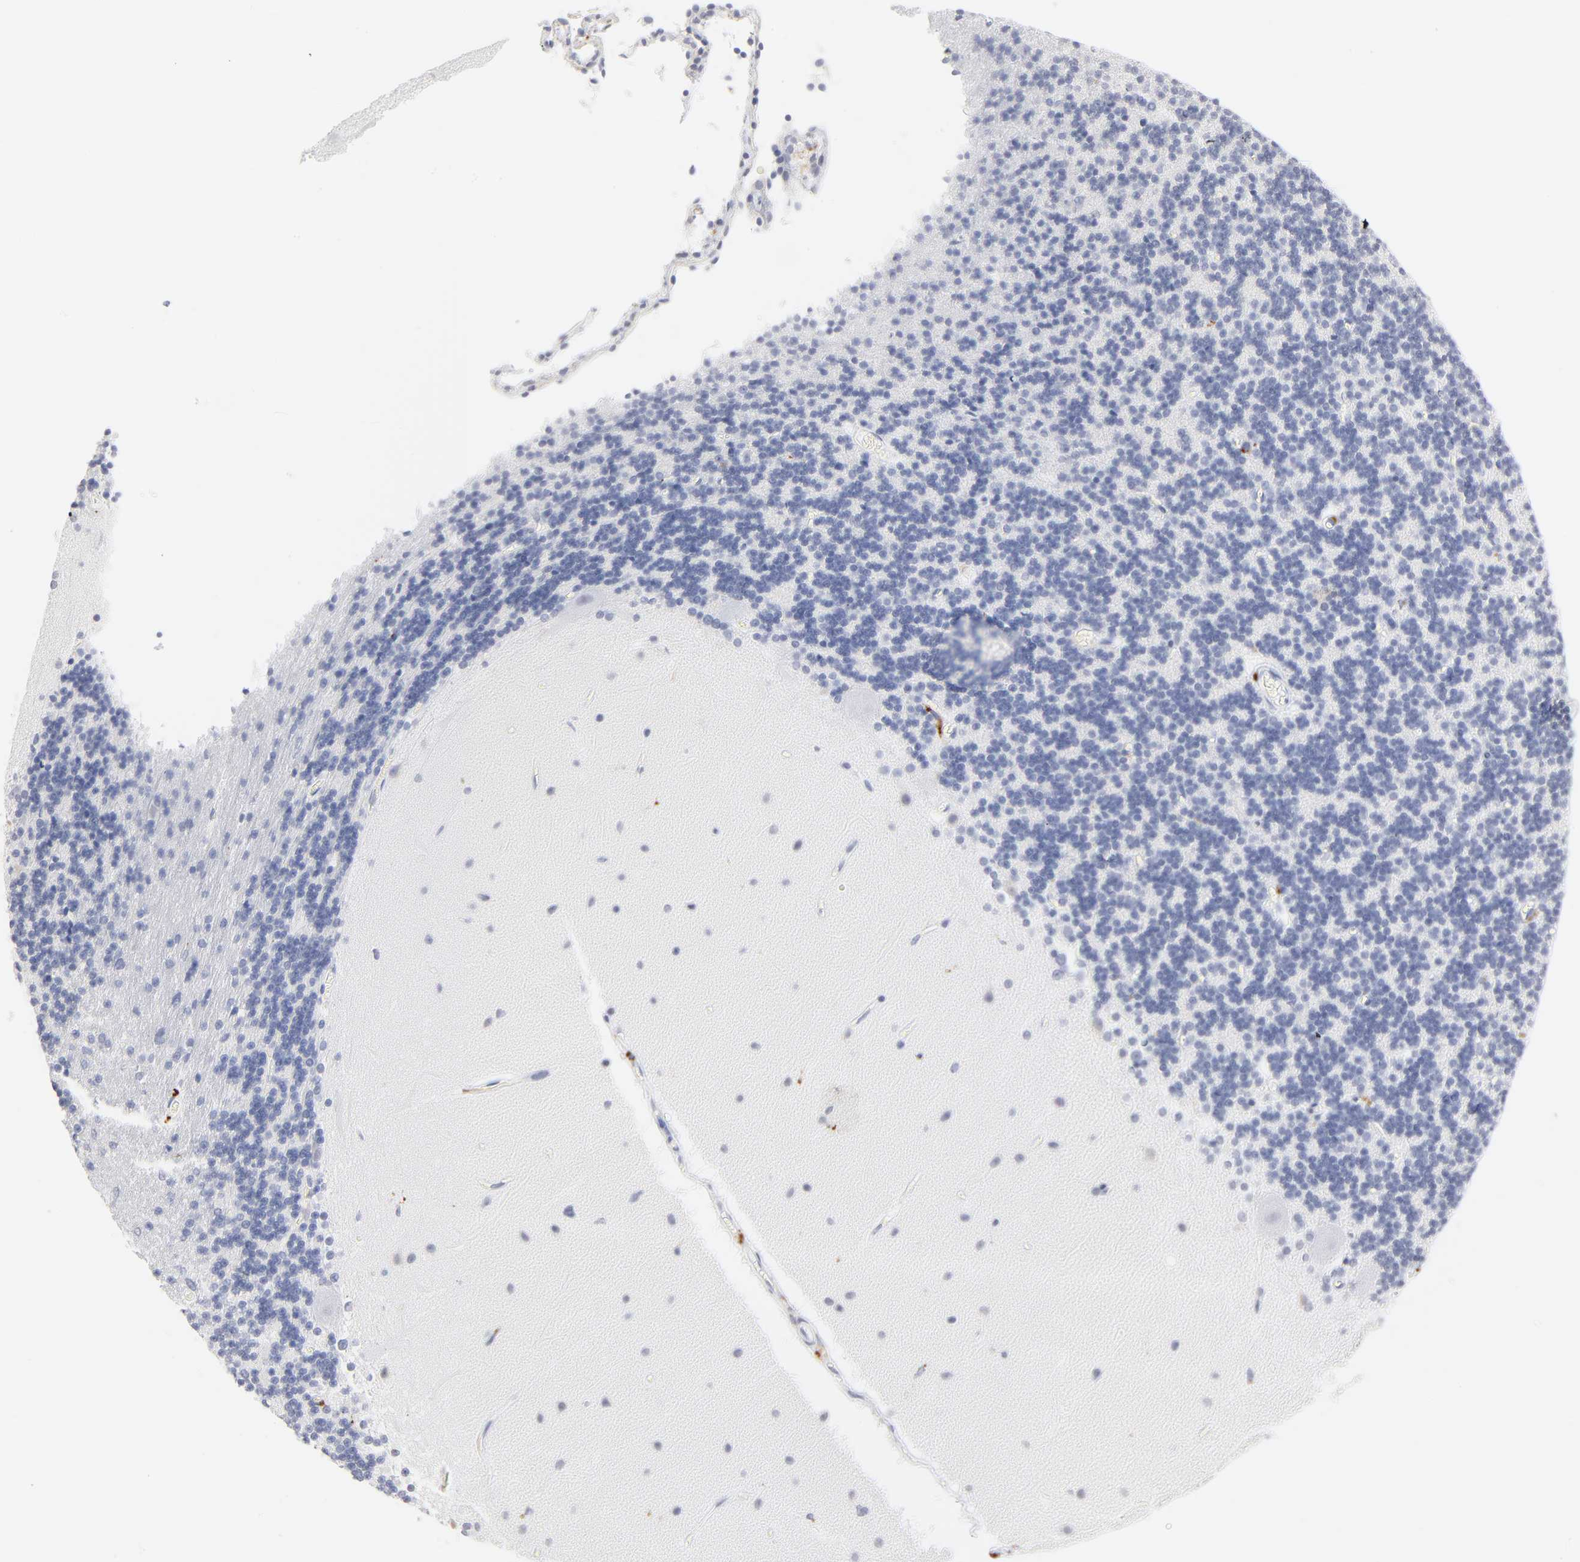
{"staining": {"intensity": "negative", "quantity": "none", "location": "none"}, "tissue": "cerebellum", "cell_type": "Cells in granular layer", "image_type": "normal", "snomed": [{"axis": "morphology", "description": "Normal tissue, NOS"}, {"axis": "topography", "description": "Cerebellum"}], "caption": "Human cerebellum stained for a protein using immunohistochemistry displays no expression in cells in granular layer.", "gene": "LTBP2", "patient": {"sex": "female", "age": 54}}